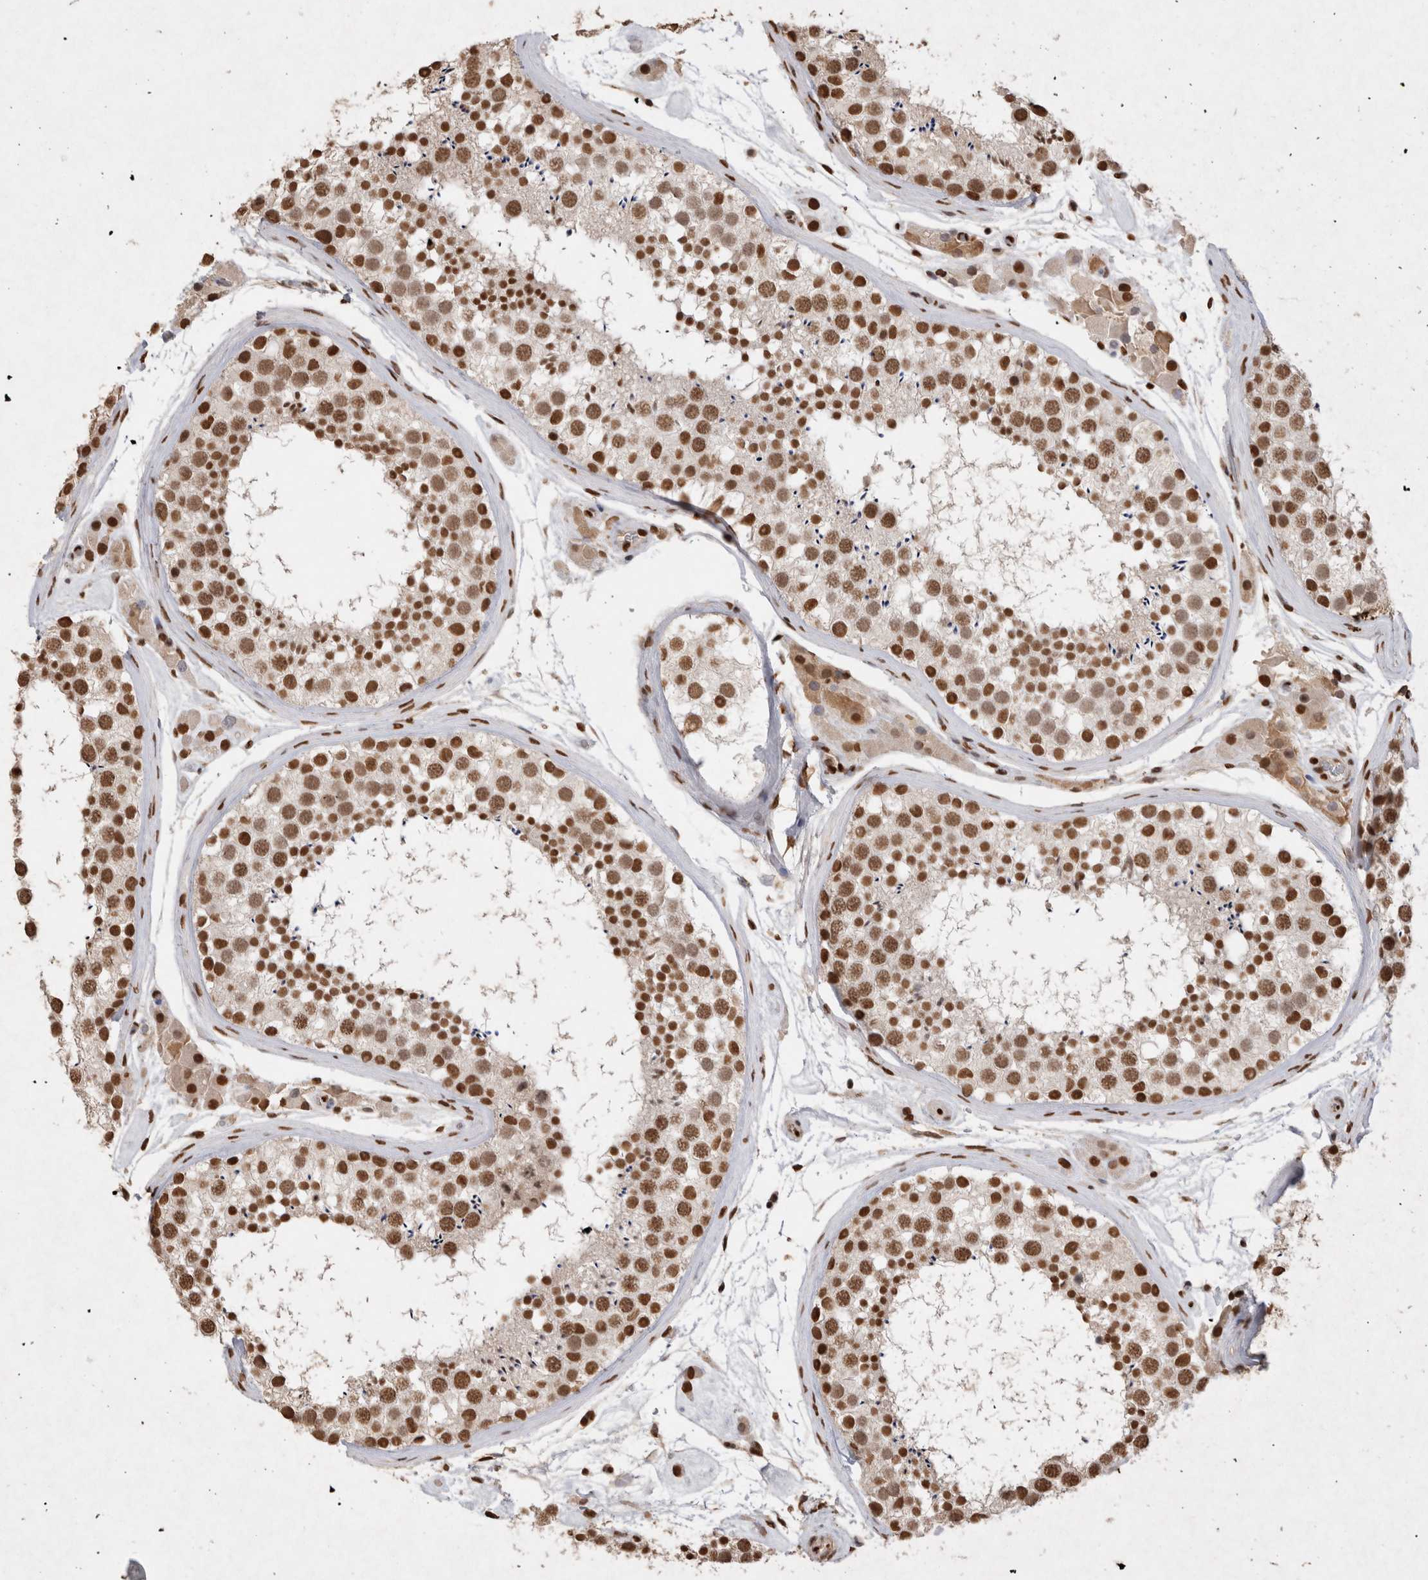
{"staining": {"intensity": "strong", "quantity": ">75%", "location": "nuclear"}, "tissue": "testis", "cell_type": "Cells in seminiferous ducts", "image_type": "normal", "snomed": [{"axis": "morphology", "description": "Normal tissue, NOS"}, {"axis": "topography", "description": "Testis"}], "caption": "Brown immunohistochemical staining in unremarkable human testis reveals strong nuclear positivity in about >75% of cells in seminiferous ducts.", "gene": "HDGF", "patient": {"sex": "male", "age": 46}}